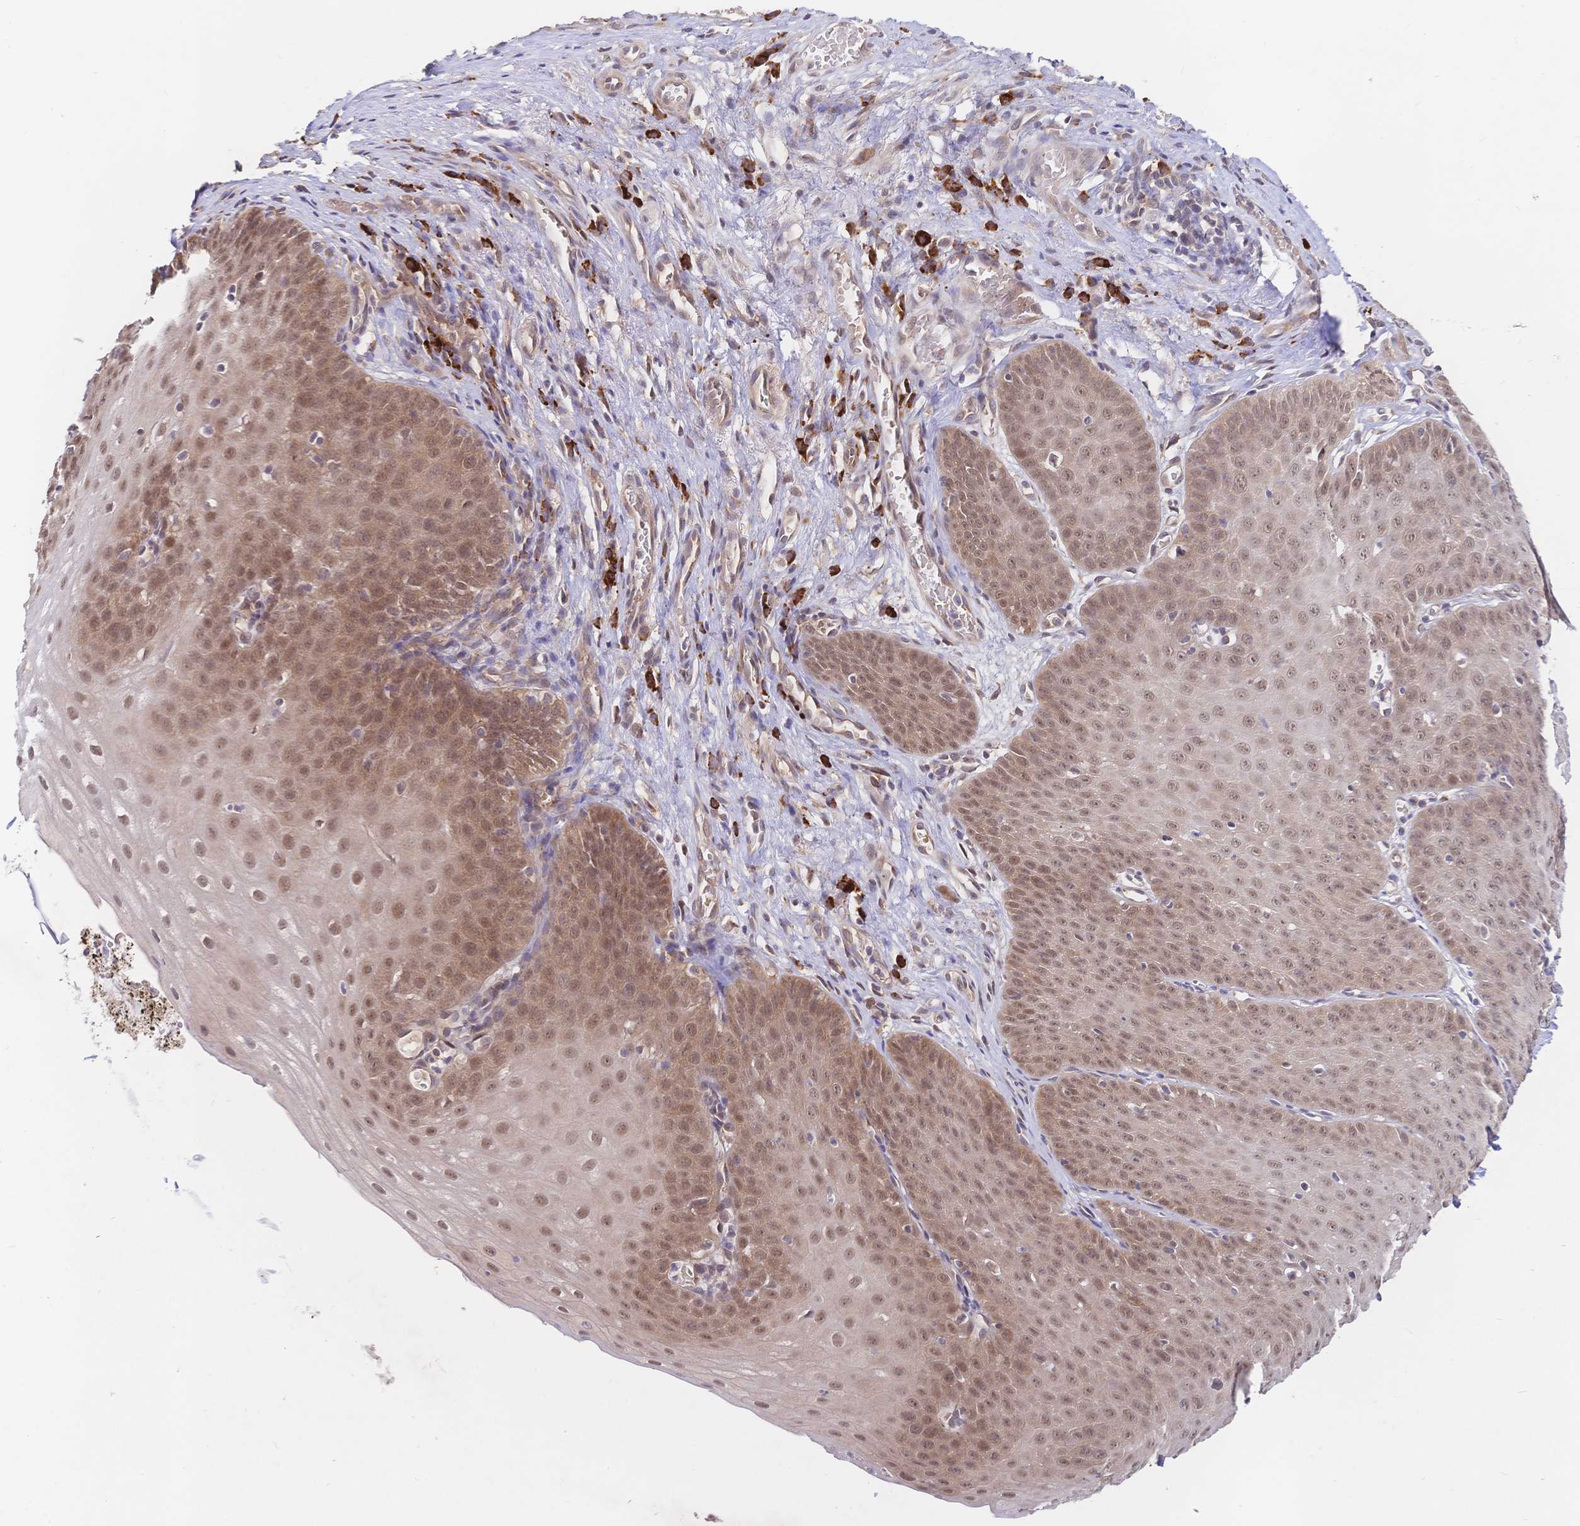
{"staining": {"intensity": "moderate", "quantity": ">75%", "location": "nuclear"}, "tissue": "esophagus", "cell_type": "Squamous epithelial cells", "image_type": "normal", "snomed": [{"axis": "morphology", "description": "Normal tissue, NOS"}, {"axis": "topography", "description": "Esophagus"}], "caption": "An IHC histopathology image of unremarkable tissue is shown. Protein staining in brown highlights moderate nuclear positivity in esophagus within squamous epithelial cells. (brown staining indicates protein expression, while blue staining denotes nuclei).", "gene": "LMO4", "patient": {"sex": "male", "age": 71}}